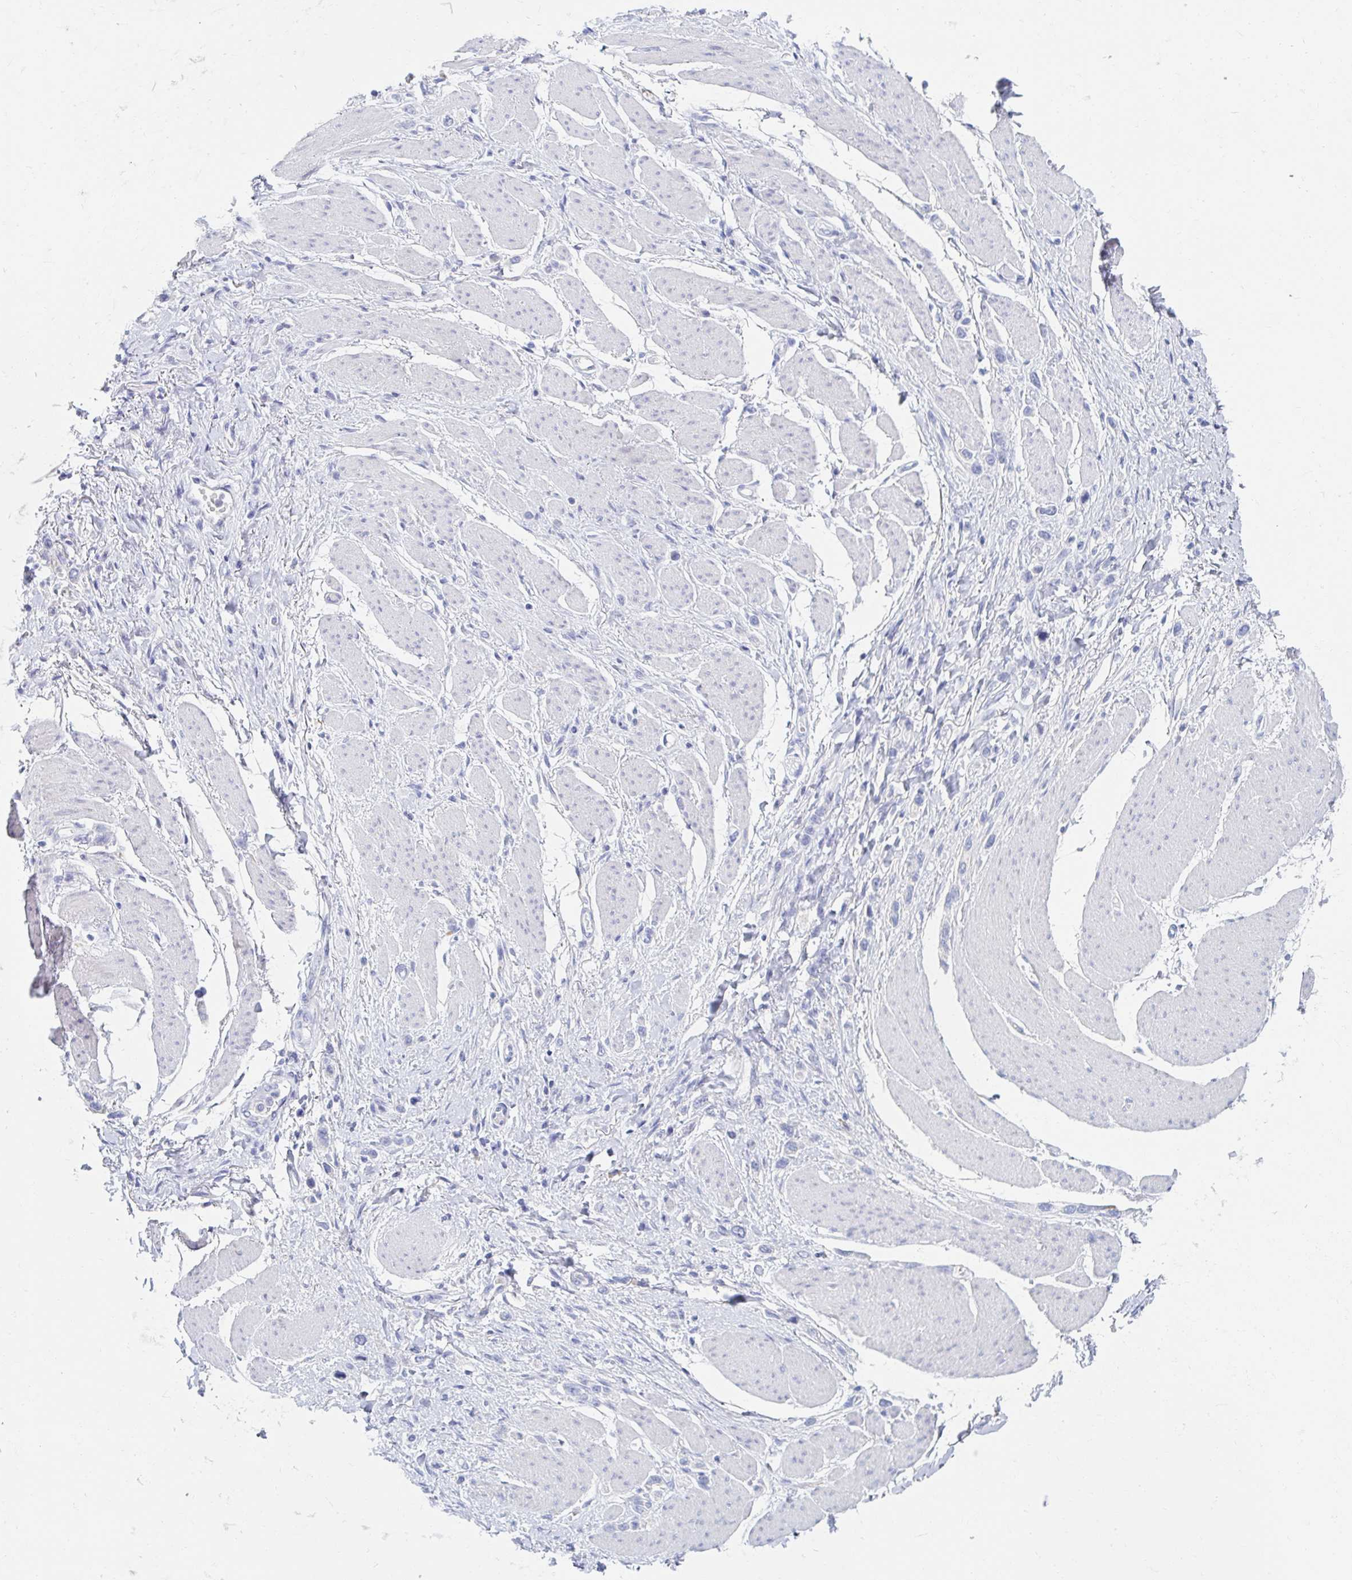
{"staining": {"intensity": "negative", "quantity": "none", "location": "none"}, "tissue": "stomach cancer", "cell_type": "Tumor cells", "image_type": "cancer", "snomed": [{"axis": "morphology", "description": "Adenocarcinoma, NOS"}, {"axis": "topography", "description": "Stomach"}], "caption": "The image exhibits no significant positivity in tumor cells of stomach cancer (adenocarcinoma).", "gene": "MYLK2", "patient": {"sex": "female", "age": 65}}